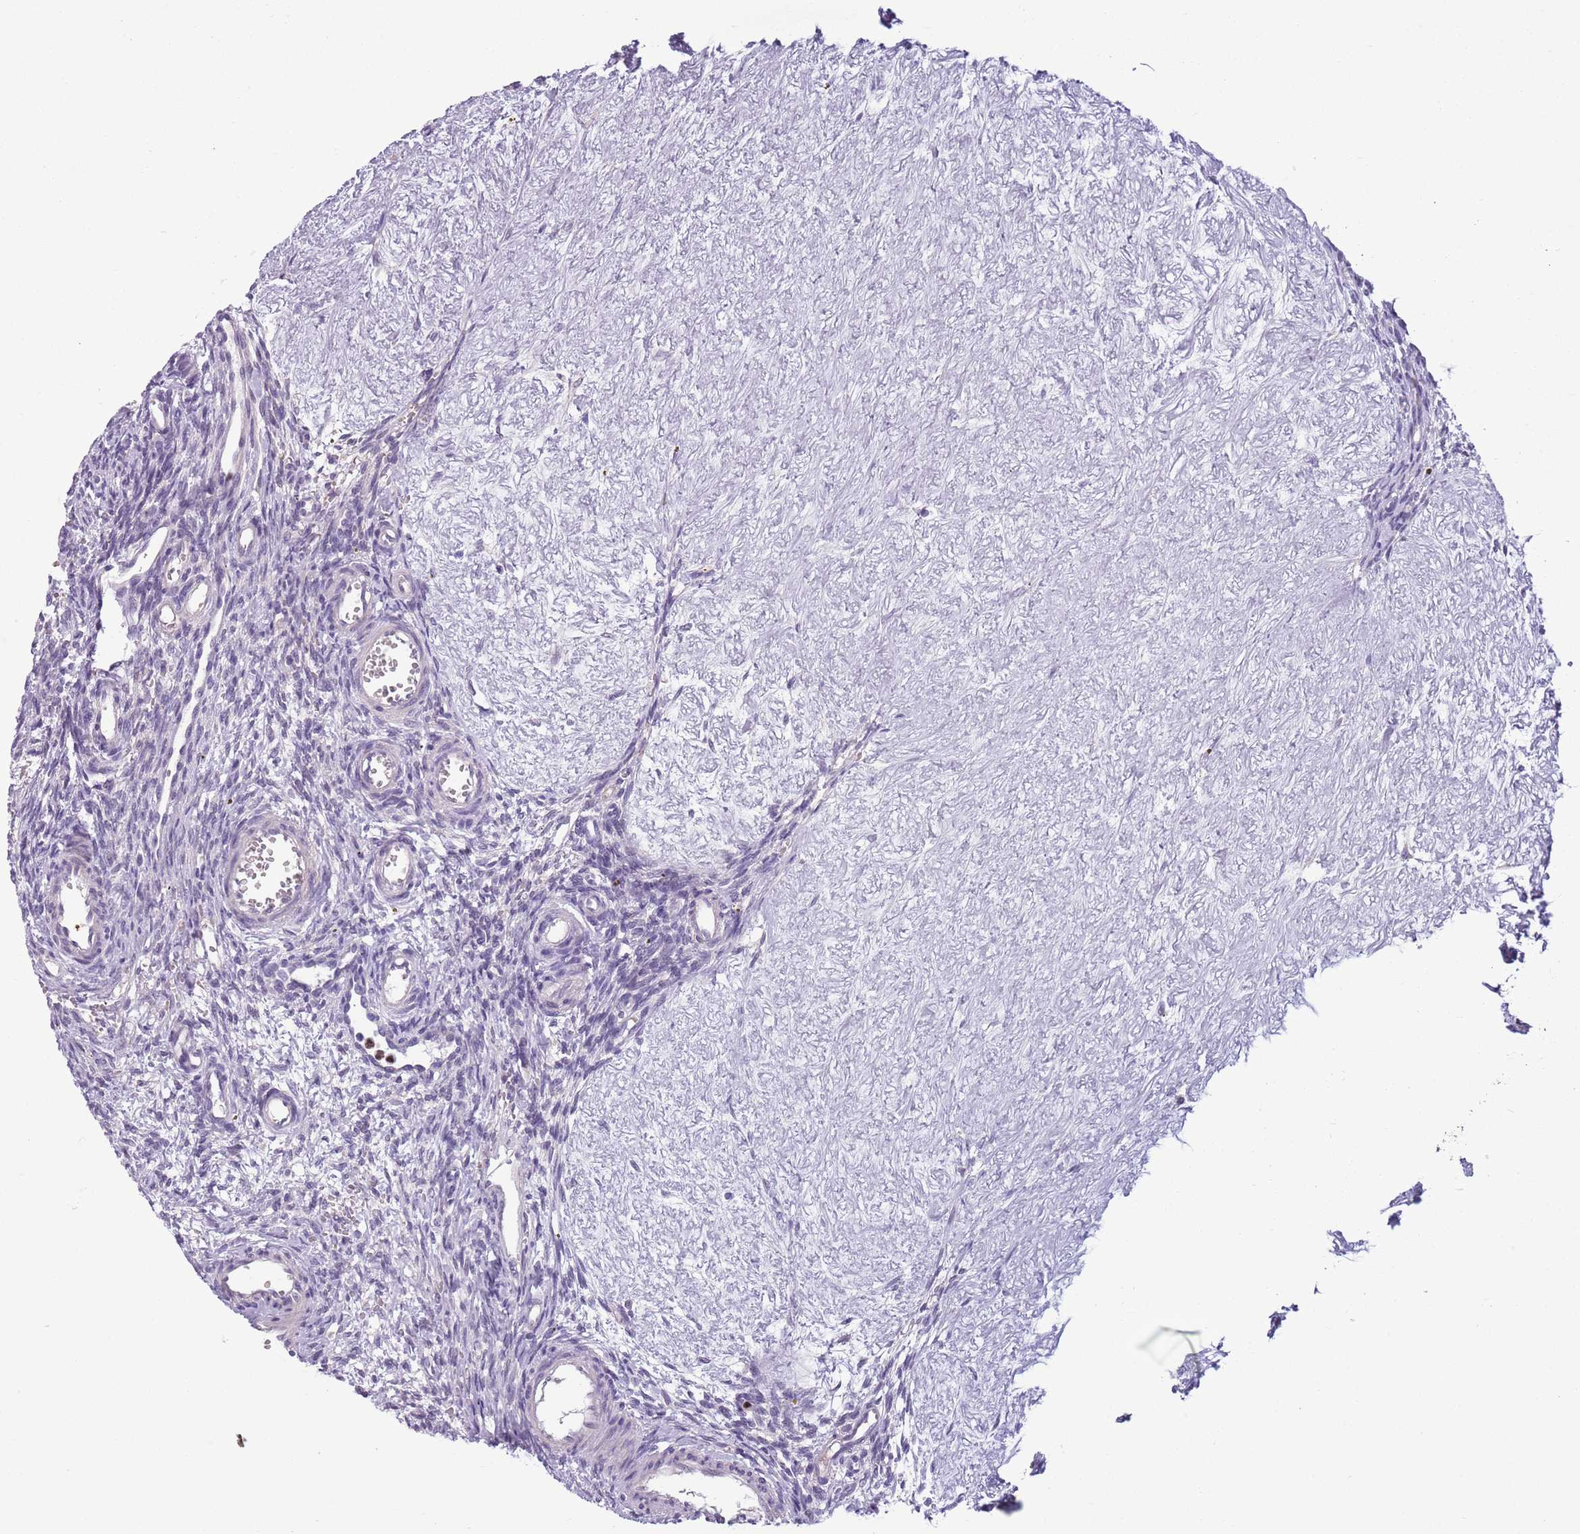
{"staining": {"intensity": "negative", "quantity": "none", "location": "none"}, "tissue": "ovary", "cell_type": "Ovarian stroma cells", "image_type": "normal", "snomed": [{"axis": "morphology", "description": "Normal tissue, NOS"}, {"axis": "topography", "description": "Ovary"}], "caption": "This histopathology image is of unremarkable ovary stained with immunohistochemistry (IHC) to label a protein in brown with the nuclei are counter-stained blue. There is no expression in ovarian stroma cells.", "gene": "ADCY7", "patient": {"sex": "female", "age": 39}}